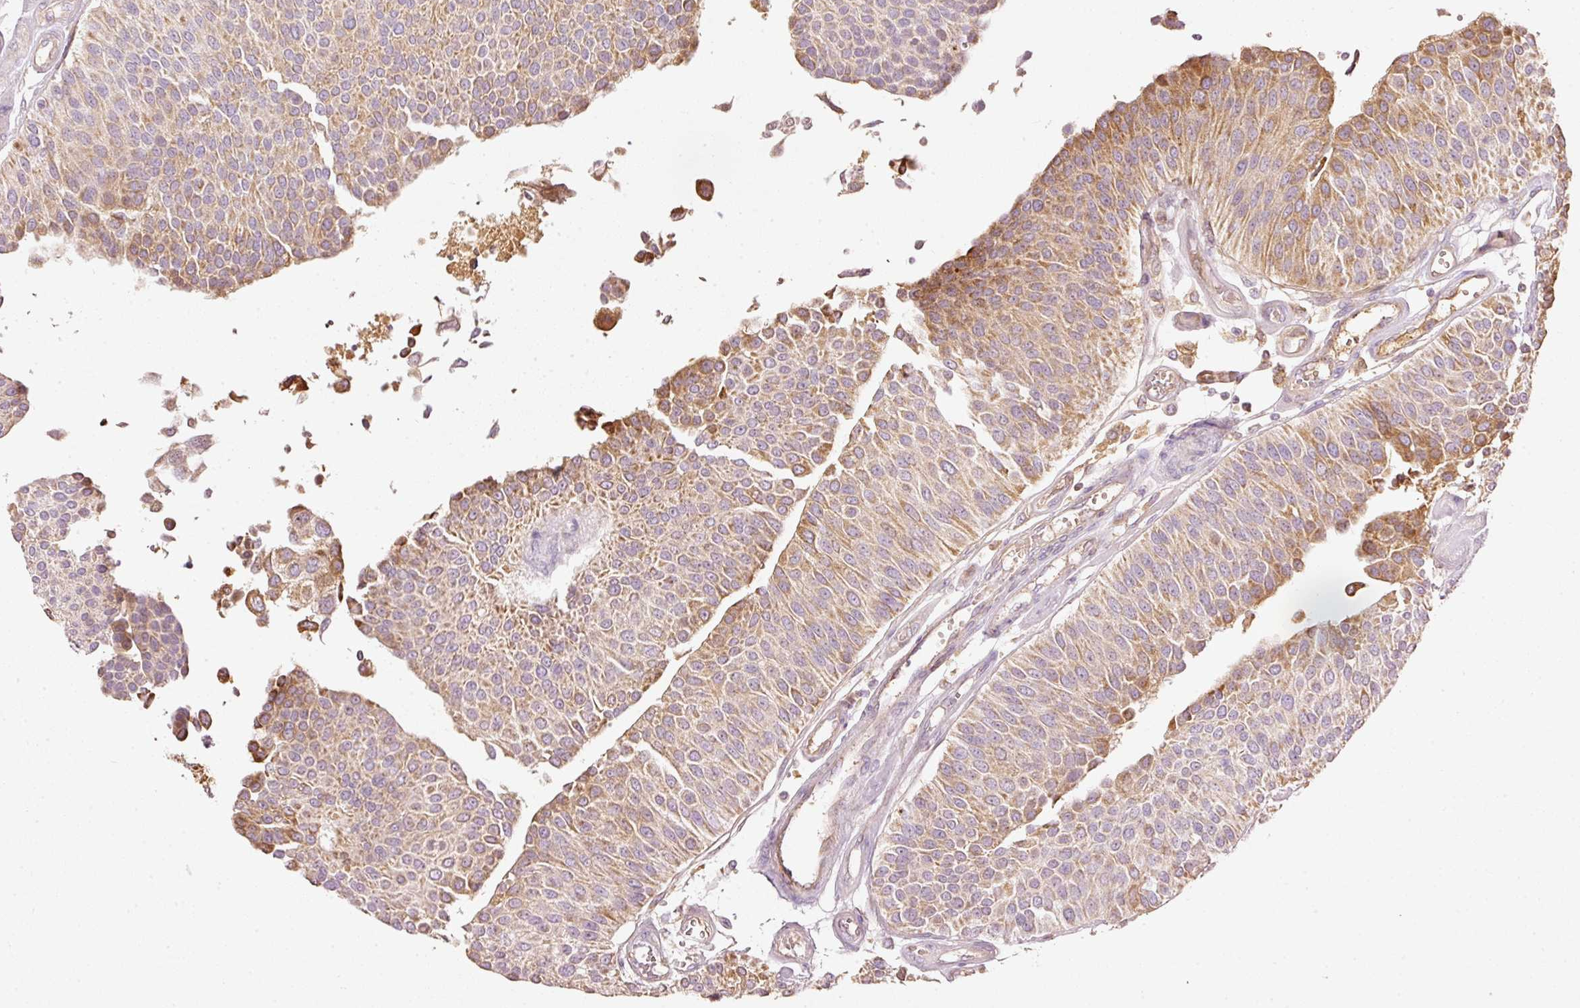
{"staining": {"intensity": "moderate", "quantity": ">75%", "location": "cytoplasmic/membranous"}, "tissue": "urothelial cancer", "cell_type": "Tumor cells", "image_type": "cancer", "snomed": [{"axis": "morphology", "description": "Urothelial carcinoma, NOS"}, {"axis": "topography", "description": "Urinary bladder"}], "caption": "A medium amount of moderate cytoplasmic/membranous staining is seen in approximately >75% of tumor cells in transitional cell carcinoma tissue.", "gene": "SERPING1", "patient": {"sex": "male", "age": 55}}